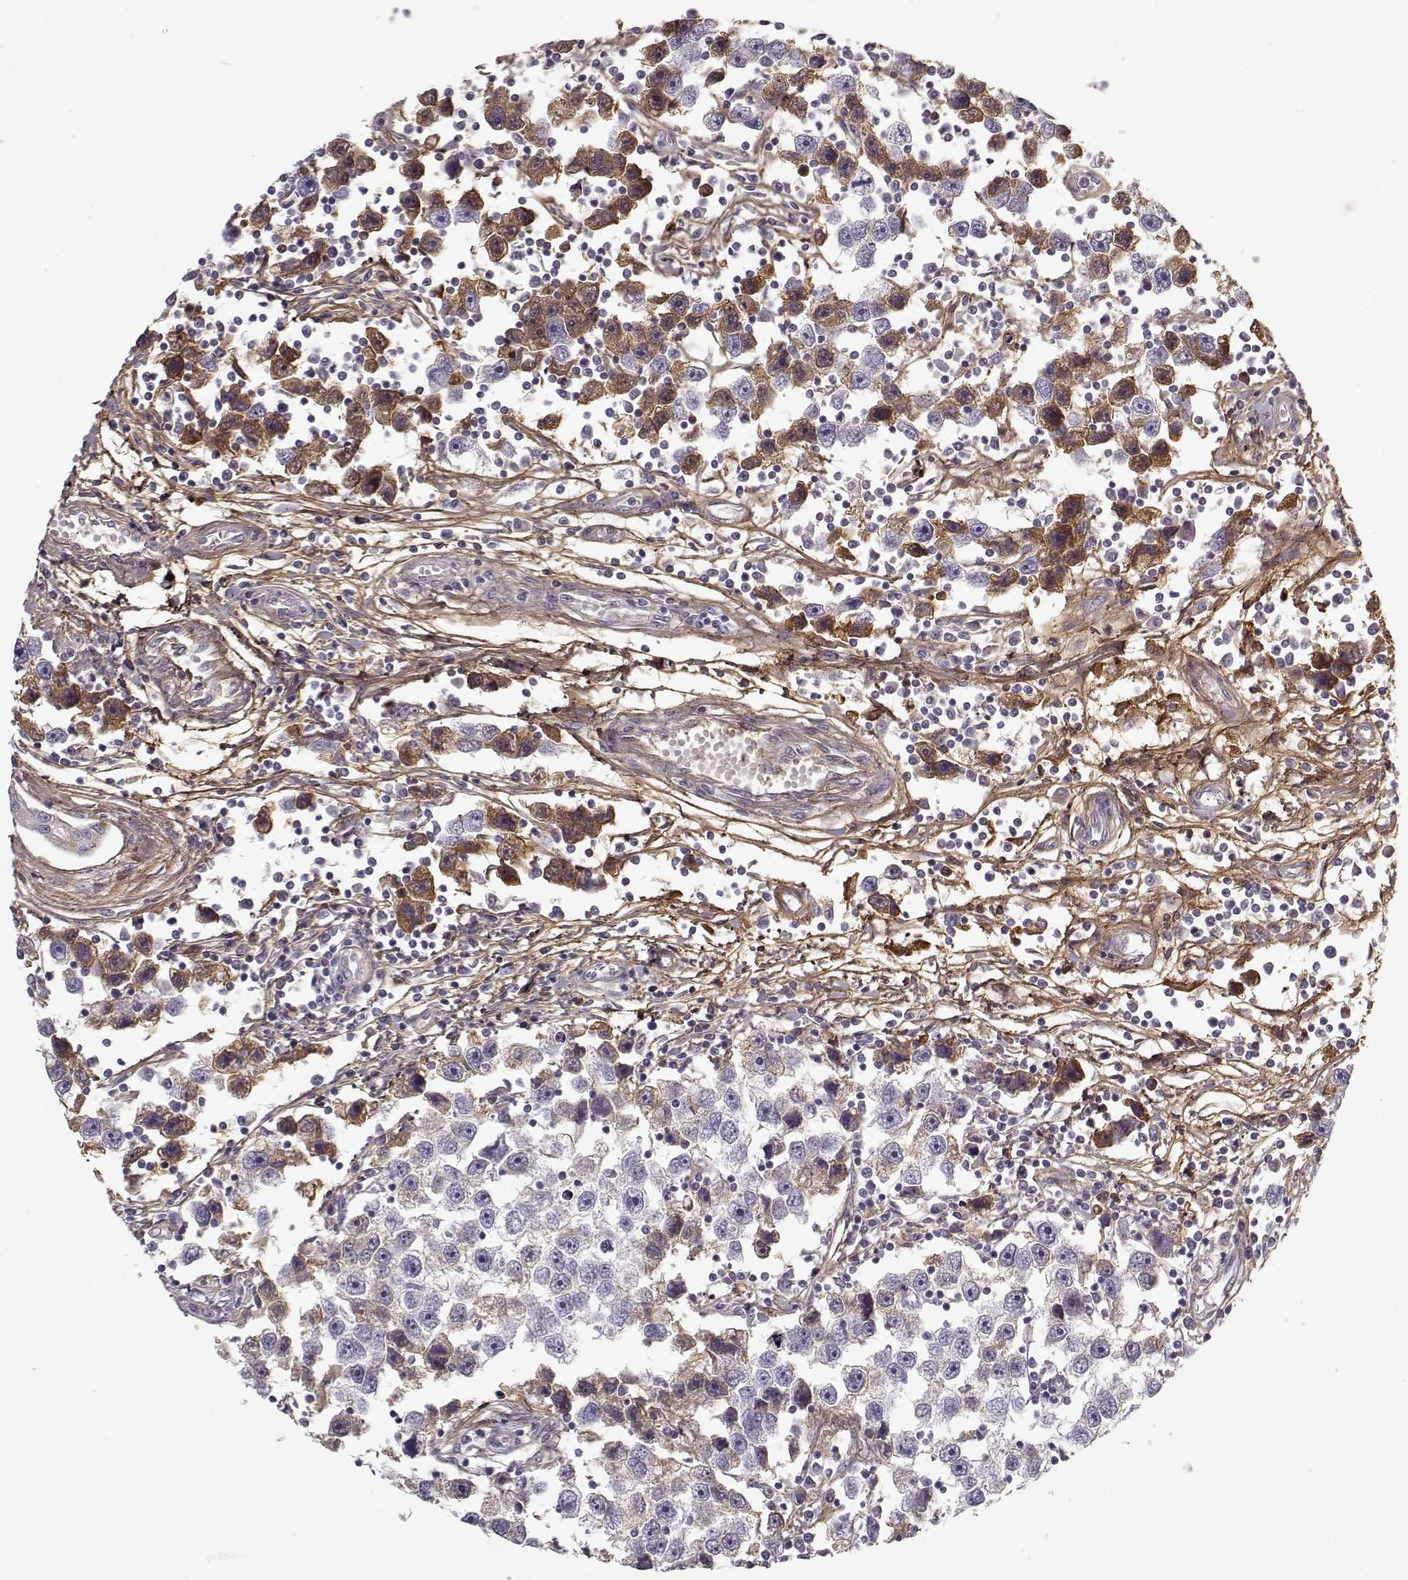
{"staining": {"intensity": "moderate", "quantity": "<25%", "location": "cytoplasmic/membranous"}, "tissue": "testis cancer", "cell_type": "Tumor cells", "image_type": "cancer", "snomed": [{"axis": "morphology", "description": "Seminoma, NOS"}, {"axis": "topography", "description": "Testis"}], "caption": "Immunohistochemical staining of human testis cancer (seminoma) shows moderate cytoplasmic/membranous protein staining in about <25% of tumor cells.", "gene": "LUM", "patient": {"sex": "male", "age": 30}}